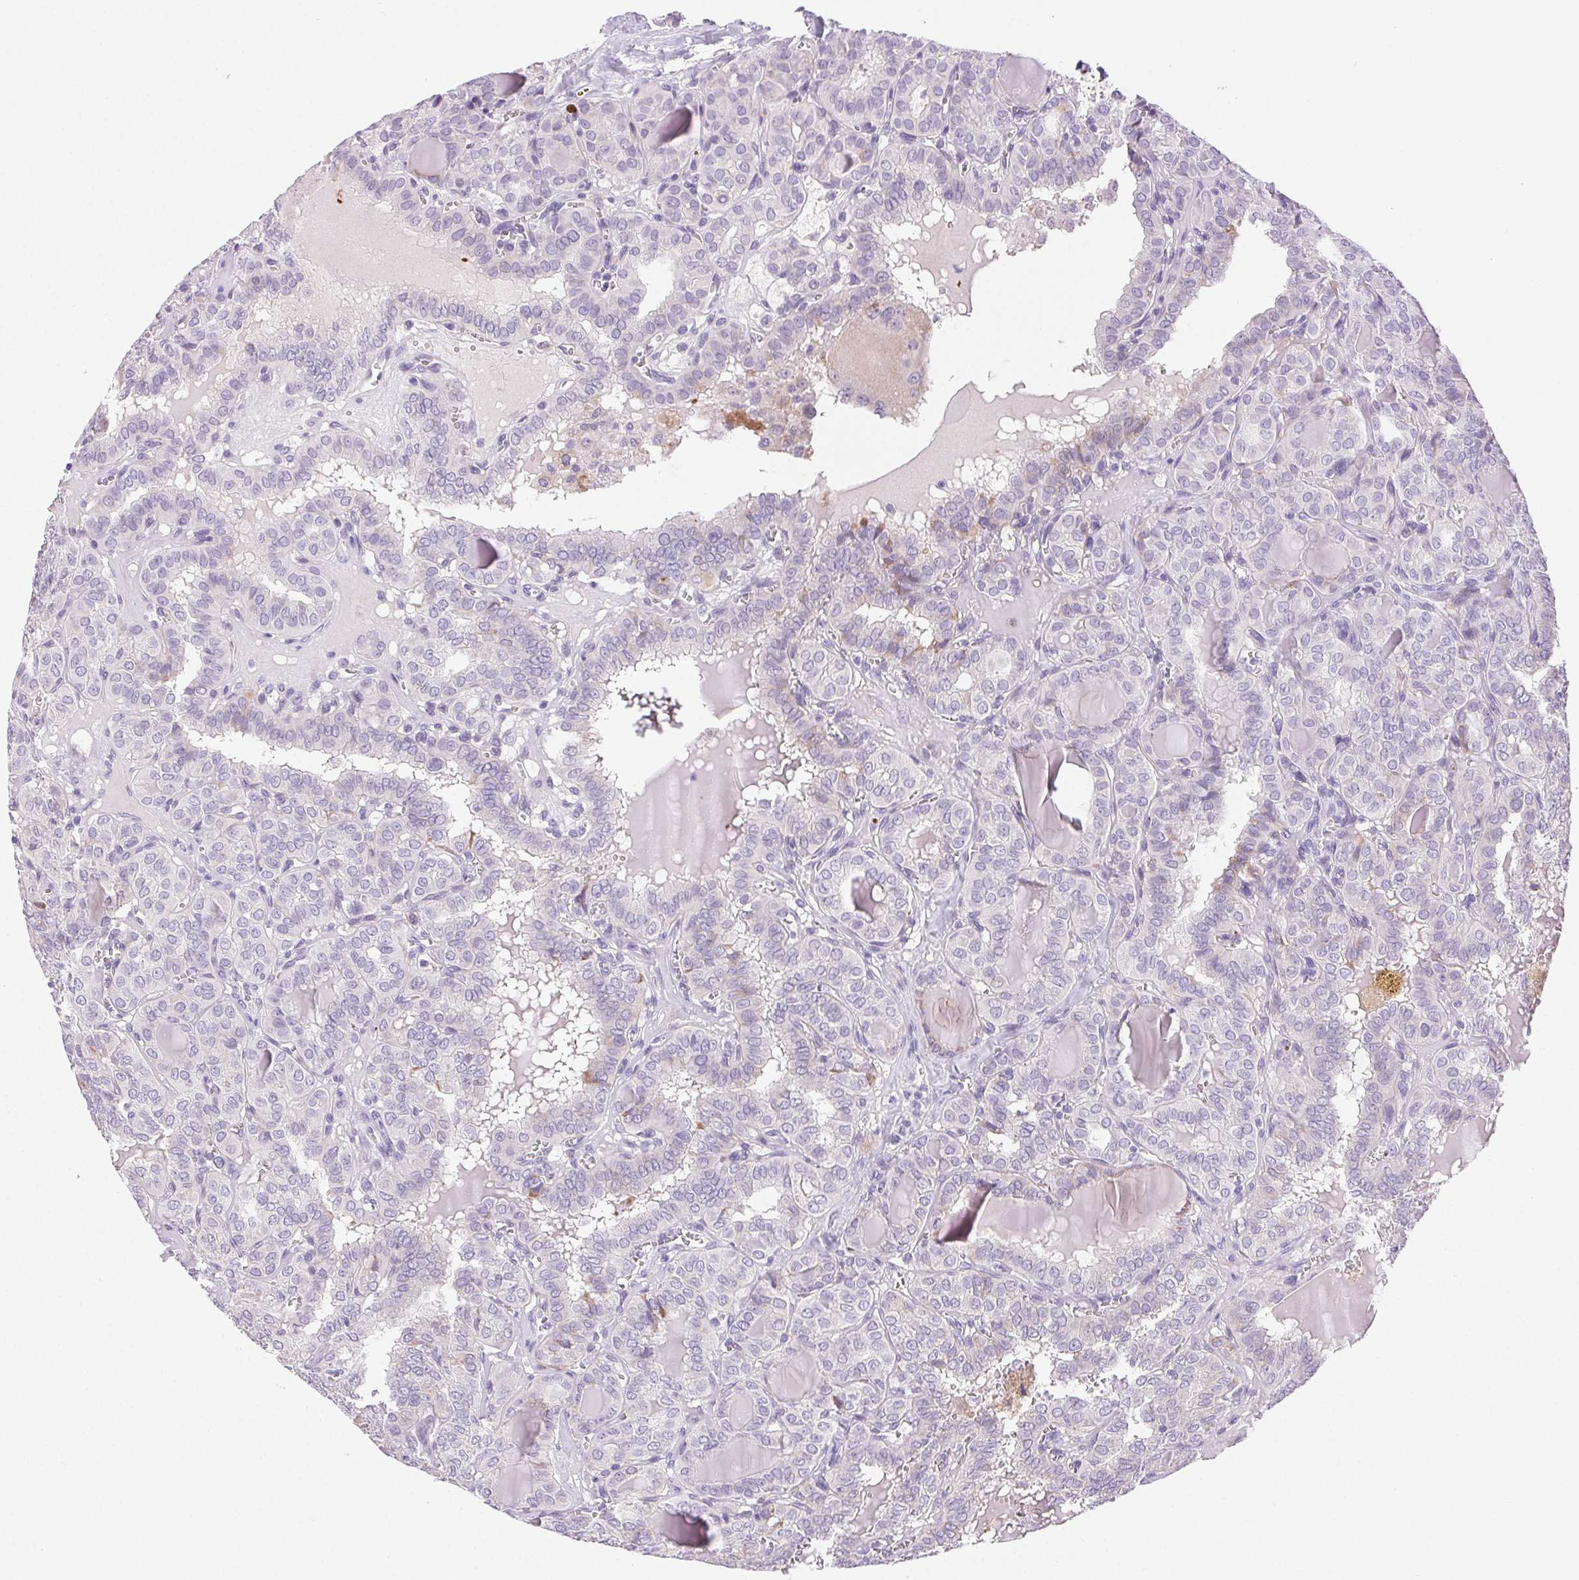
{"staining": {"intensity": "negative", "quantity": "none", "location": "none"}, "tissue": "thyroid cancer", "cell_type": "Tumor cells", "image_type": "cancer", "snomed": [{"axis": "morphology", "description": "Papillary adenocarcinoma, NOS"}, {"axis": "topography", "description": "Thyroid gland"}], "caption": "This is an IHC histopathology image of human thyroid cancer. There is no staining in tumor cells.", "gene": "ARHGAP11B", "patient": {"sex": "female", "age": 41}}